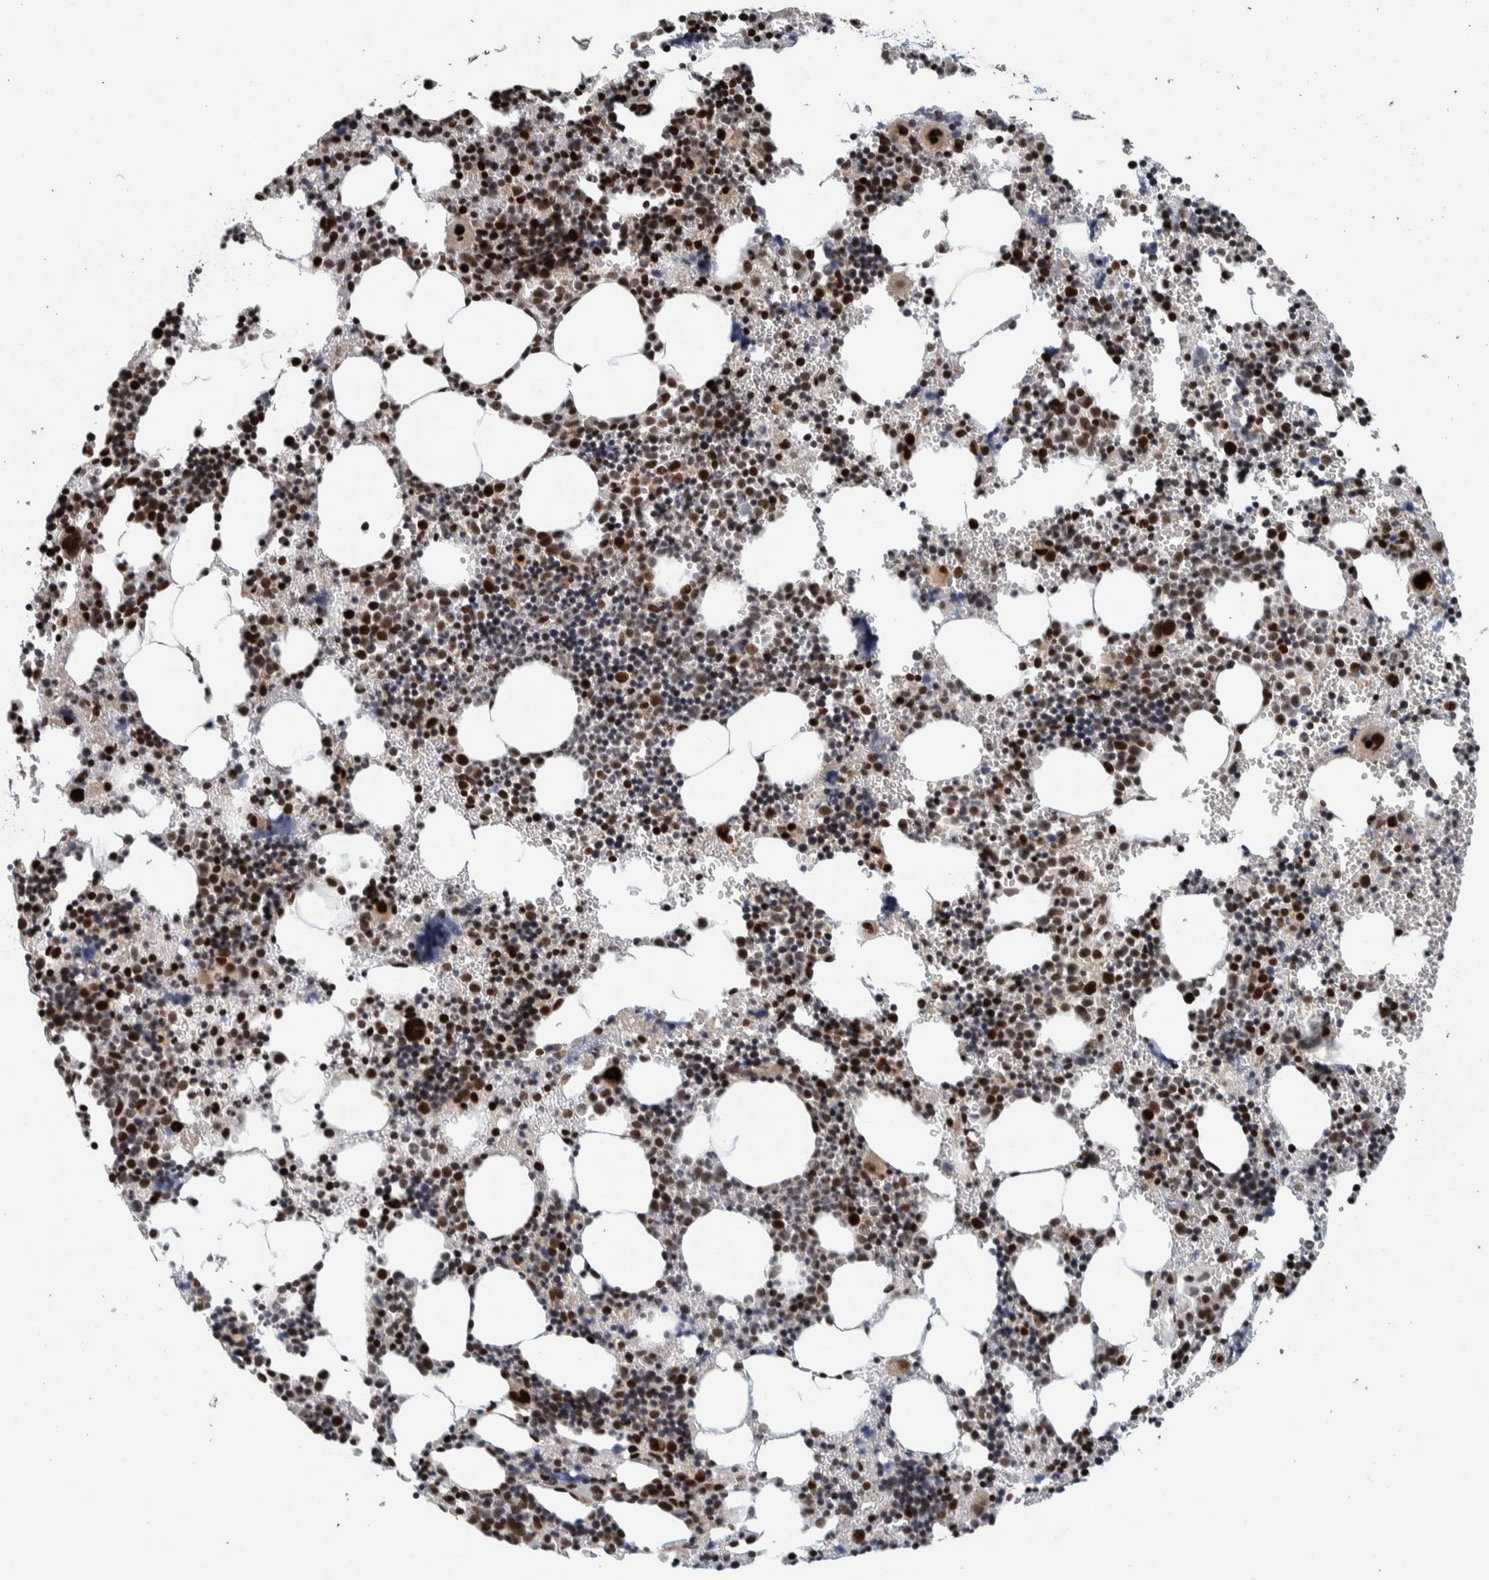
{"staining": {"intensity": "strong", "quantity": "25%-75%", "location": "nuclear"}, "tissue": "bone marrow", "cell_type": "Hematopoietic cells", "image_type": "normal", "snomed": [{"axis": "morphology", "description": "Normal tissue, NOS"}, {"axis": "morphology", "description": "Inflammation, NOS"}, {"axis": "topography", "description": "Bone marrow"}], "caption": "Hematopoietic cells demonstrate high levels of strong nuclear expression in about 25%-75% of cells in benign bone marrow.", "gene": "CHD4", "patient": {"sex": "male", "age": 31}}